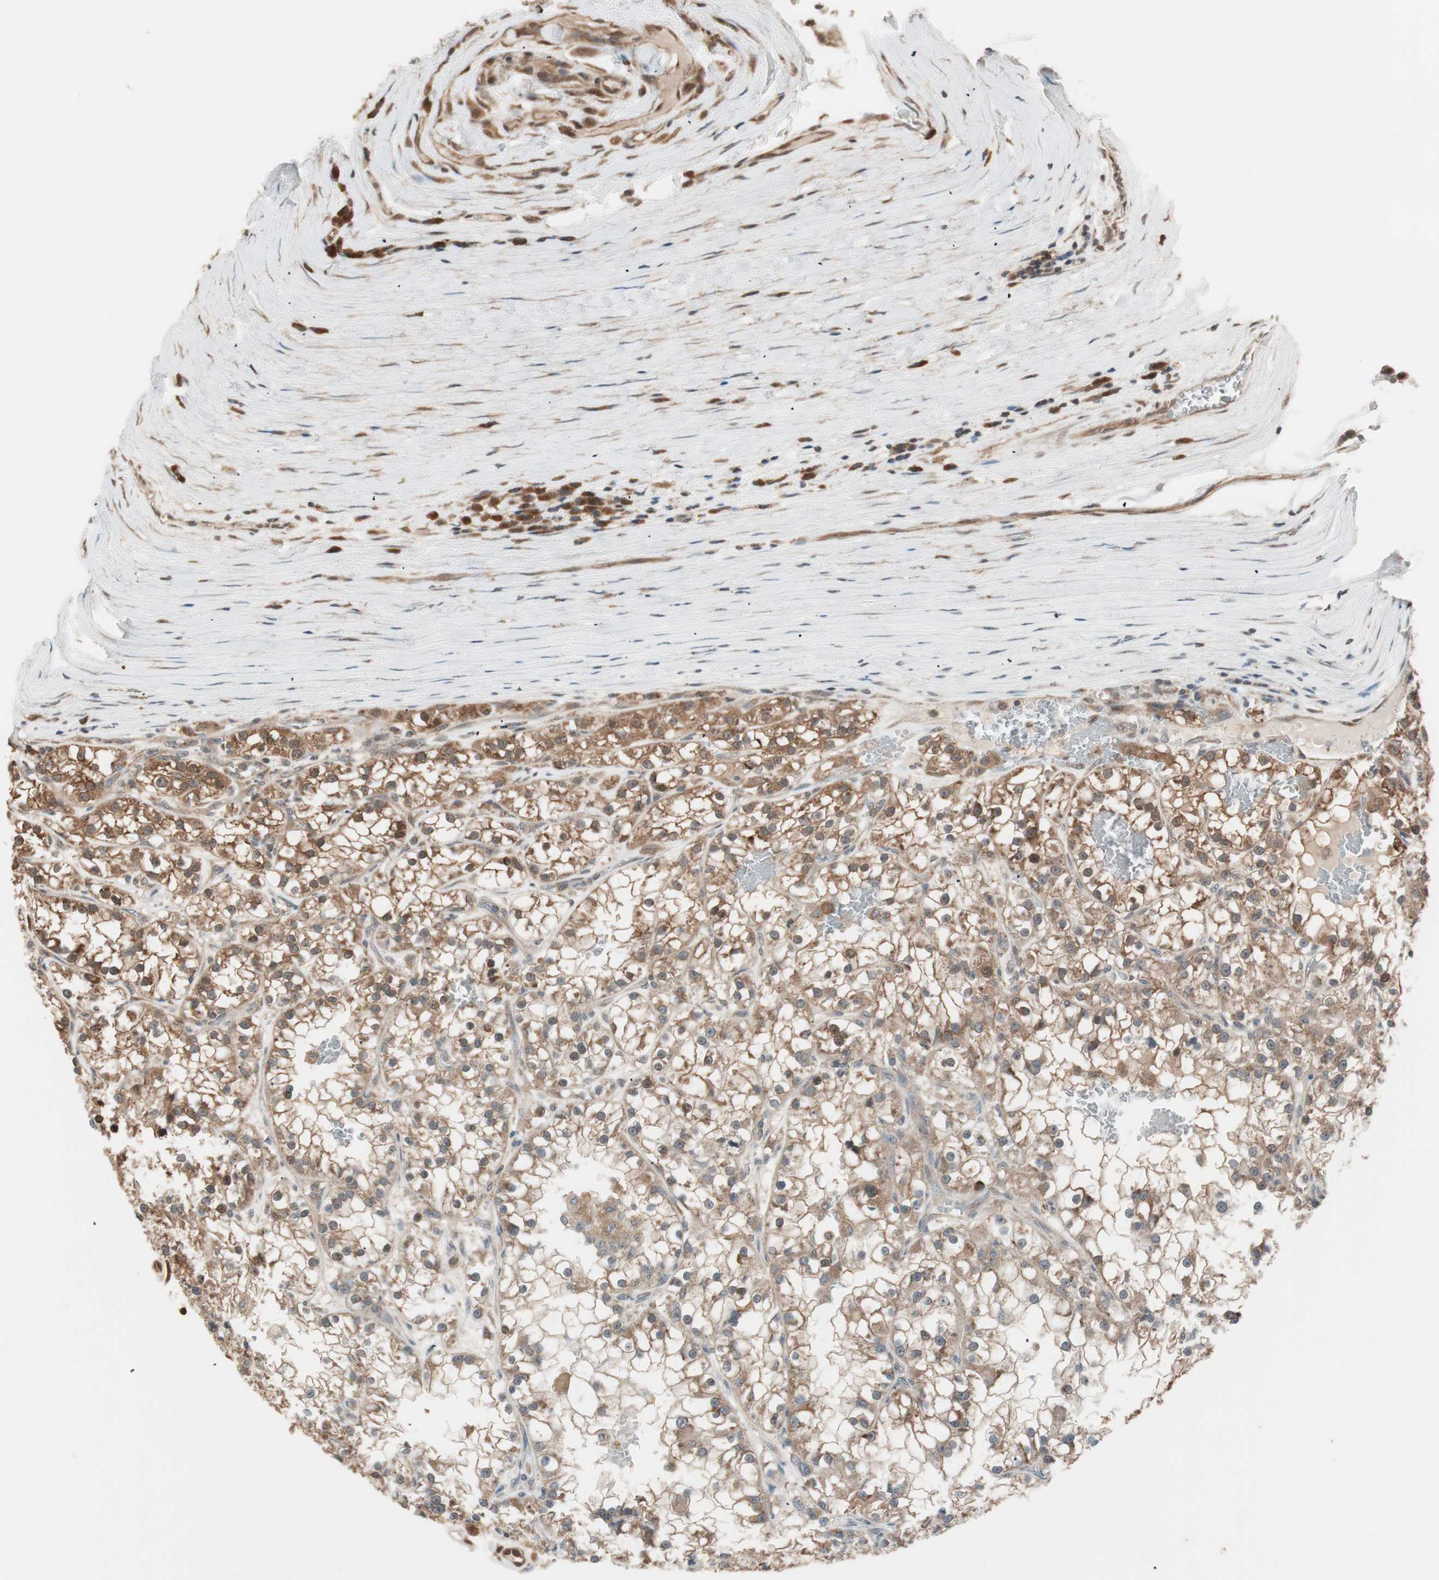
{"staining": {"intensity": "moderate", "quantity": ">75%", "location": "cytoplasmic/membranous"}, "tissue": "renal cancer", "cell_type": "Tumor cells", "image_type": "cancer", "snomed": [{"axis": "morphology", "description": "Adenocarcinoma, NOS"}, {"axis": "topography", "description": "Kidney"}], "caption": "IHC micrograph of renal adenocarcinoma stained for a protein (brown), which reveals medium levels of moderate cytoplasmic/membranous positivity in approximately >75% of tumor cells.", "gene": "FBXO5", "patient": {"sex": "female", "age": 52}}